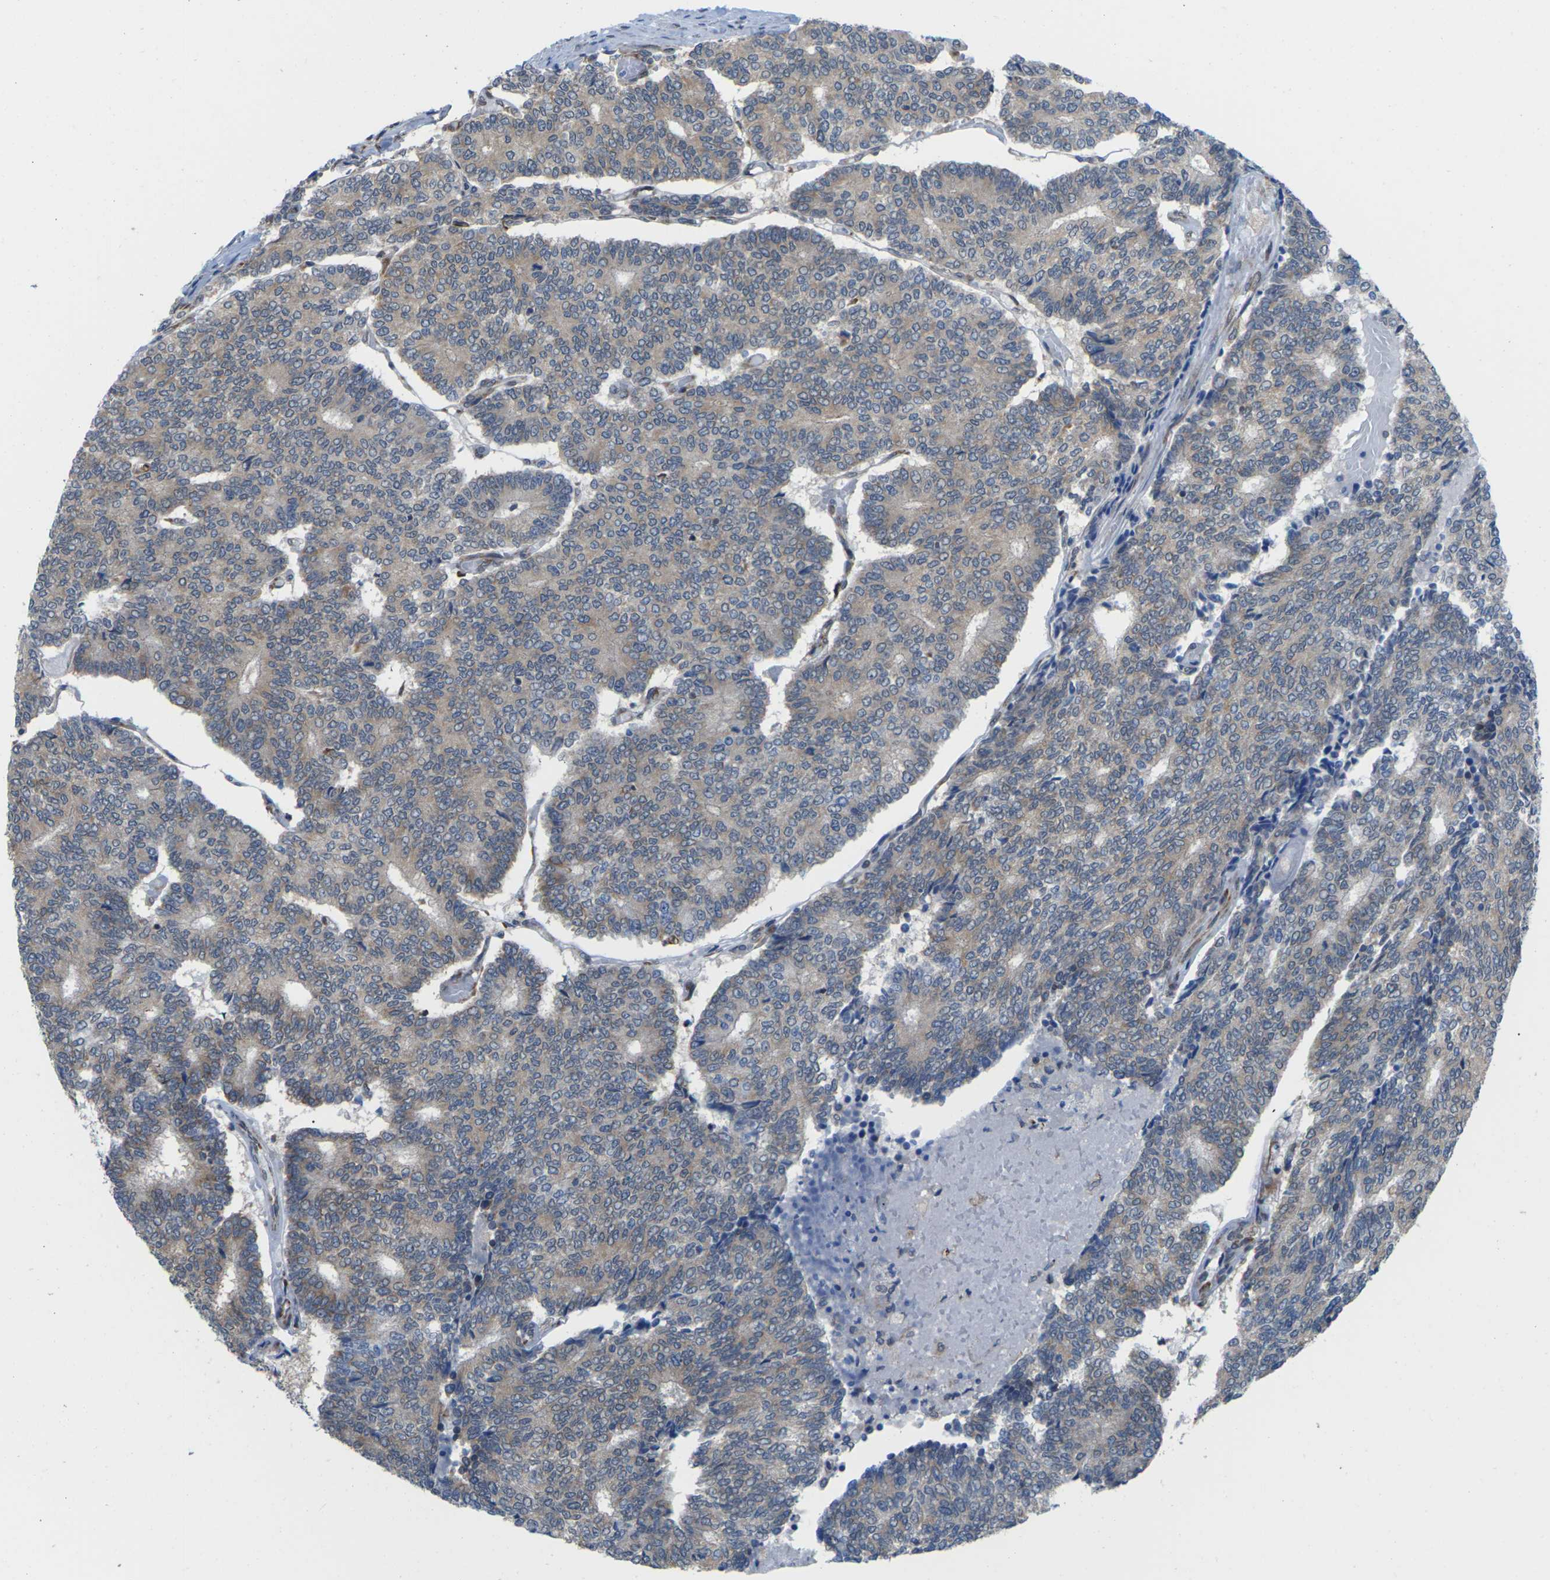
{"staining": {"intensity": "weak", "quantity": ">75%", "location": "cytoplasmic/membranous"}, "tissue": "prostate cancer", "cell_type": "Tumor cells", "image_type": "cancer", "snomed": [{"axis": "morphology", "description": "Normal tissue, NOS"}, {"axis": "morphology", "description": "Adenocarcinoma, High grade"}, {"axis": "topography", "description": "Prostate"}, {"axis": "topography", "description": "Seminal veicle"}], "caption": "This is an image of immunohistochemistry staining of high-grade adenocarcinoma (prostate), which shows weak staining in the cytoplasmic/membranous of tumor cells.", "gene": "PDZK1IP1", "patient": {"sex": "male", "age": 55}}